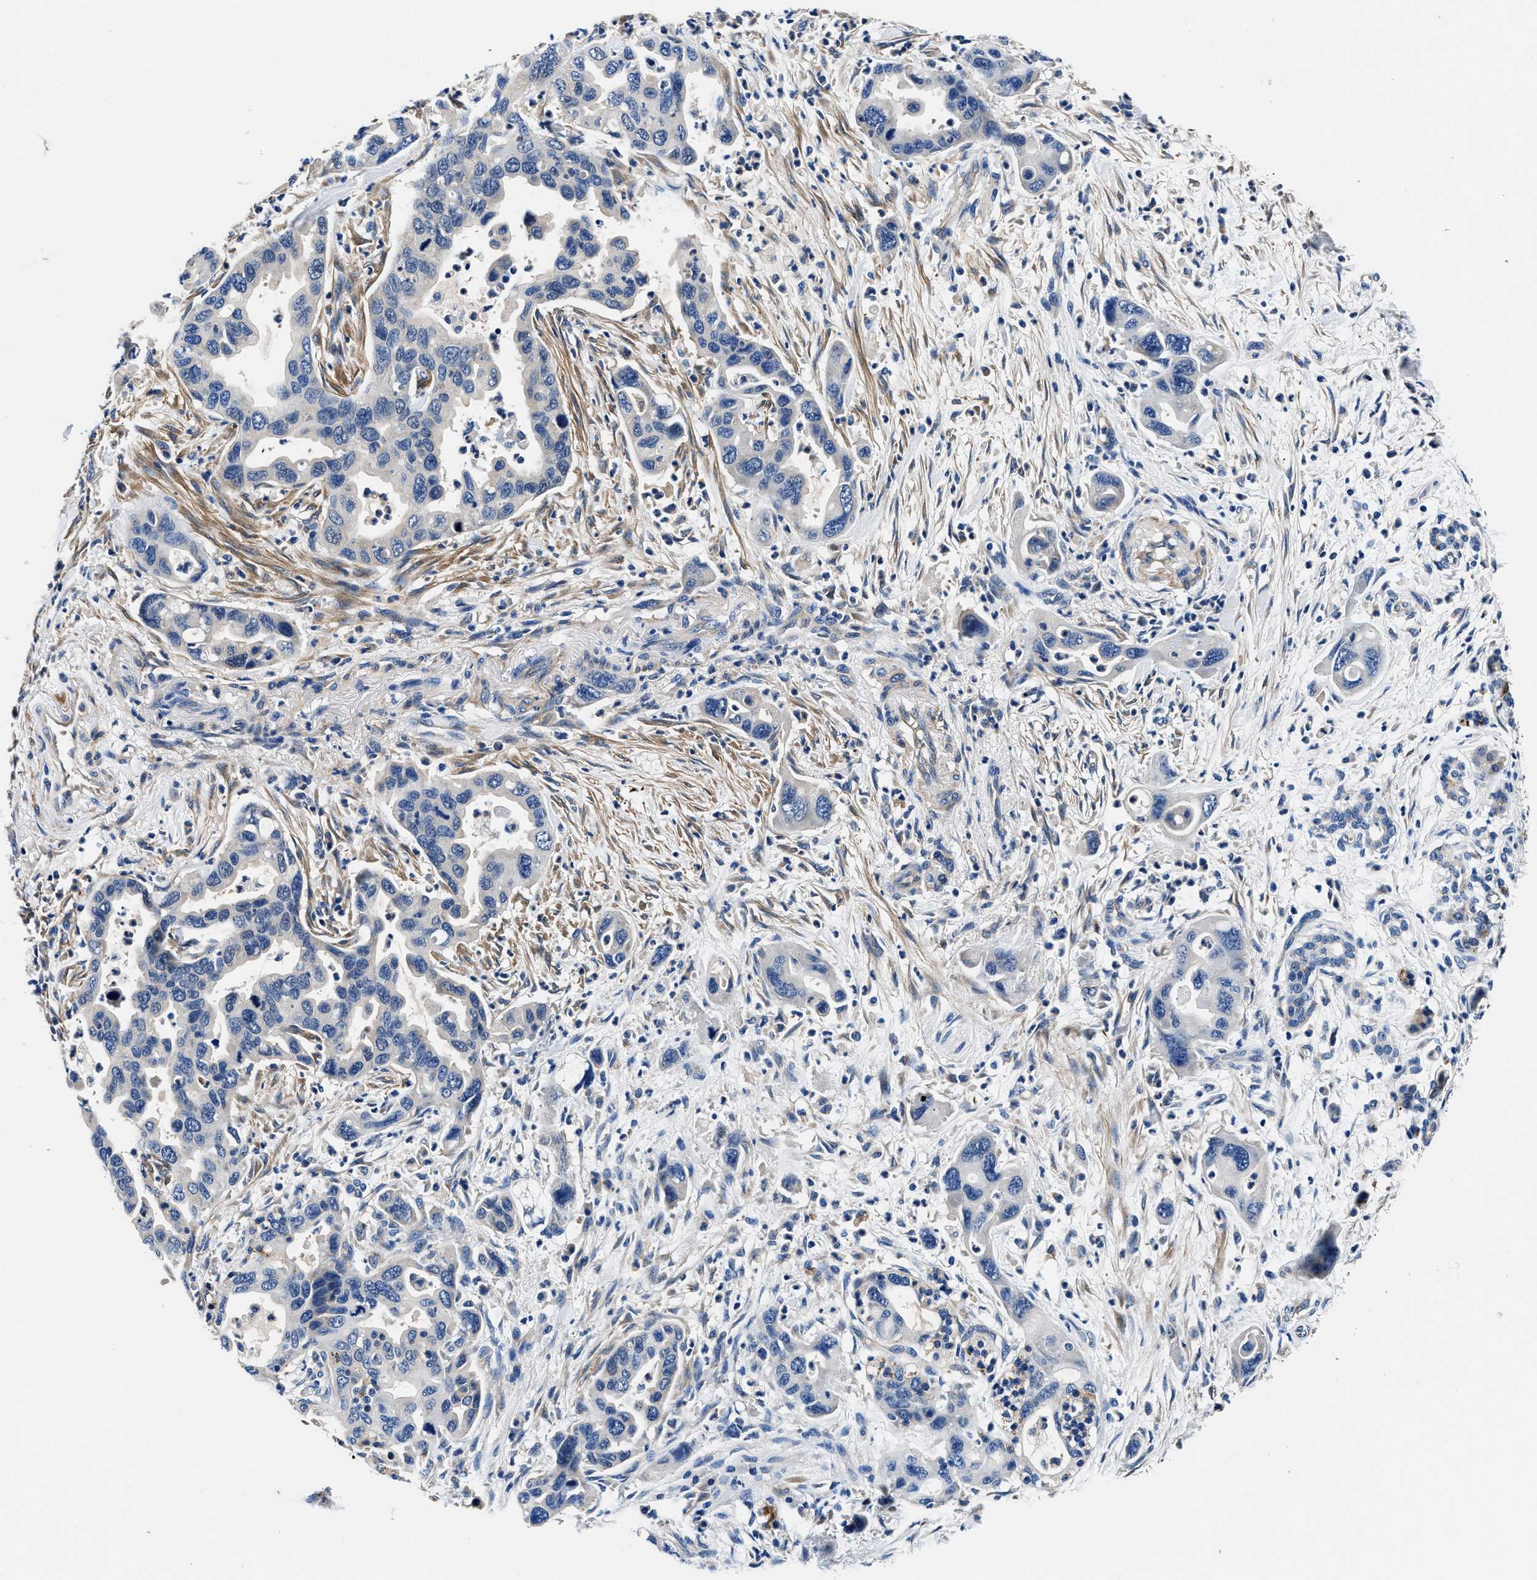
{"staining": {"intensity": "negative", "quantity": "none", "location": "none"}, "tissue": "pancreatic cancer", "cell_type": "Tumor cells", "image_type": "cancer", "snomed": [{"axis": "morphology", "description": "Normal tissue, NOS"}, {"axis": "morphology", "description": "Adenocarcinoma, NOS"}, {"axis": "topography", "description": "Pancreas"}], "caption": "Tumor cells are negative for brown protein staining in pancreatic cancer. (DAB (3,3'-diaminobenzidine) IHC with hematoxylin counter stain).", "gene": "NEU1", "patient": {"sex": "female", "age": 71}}